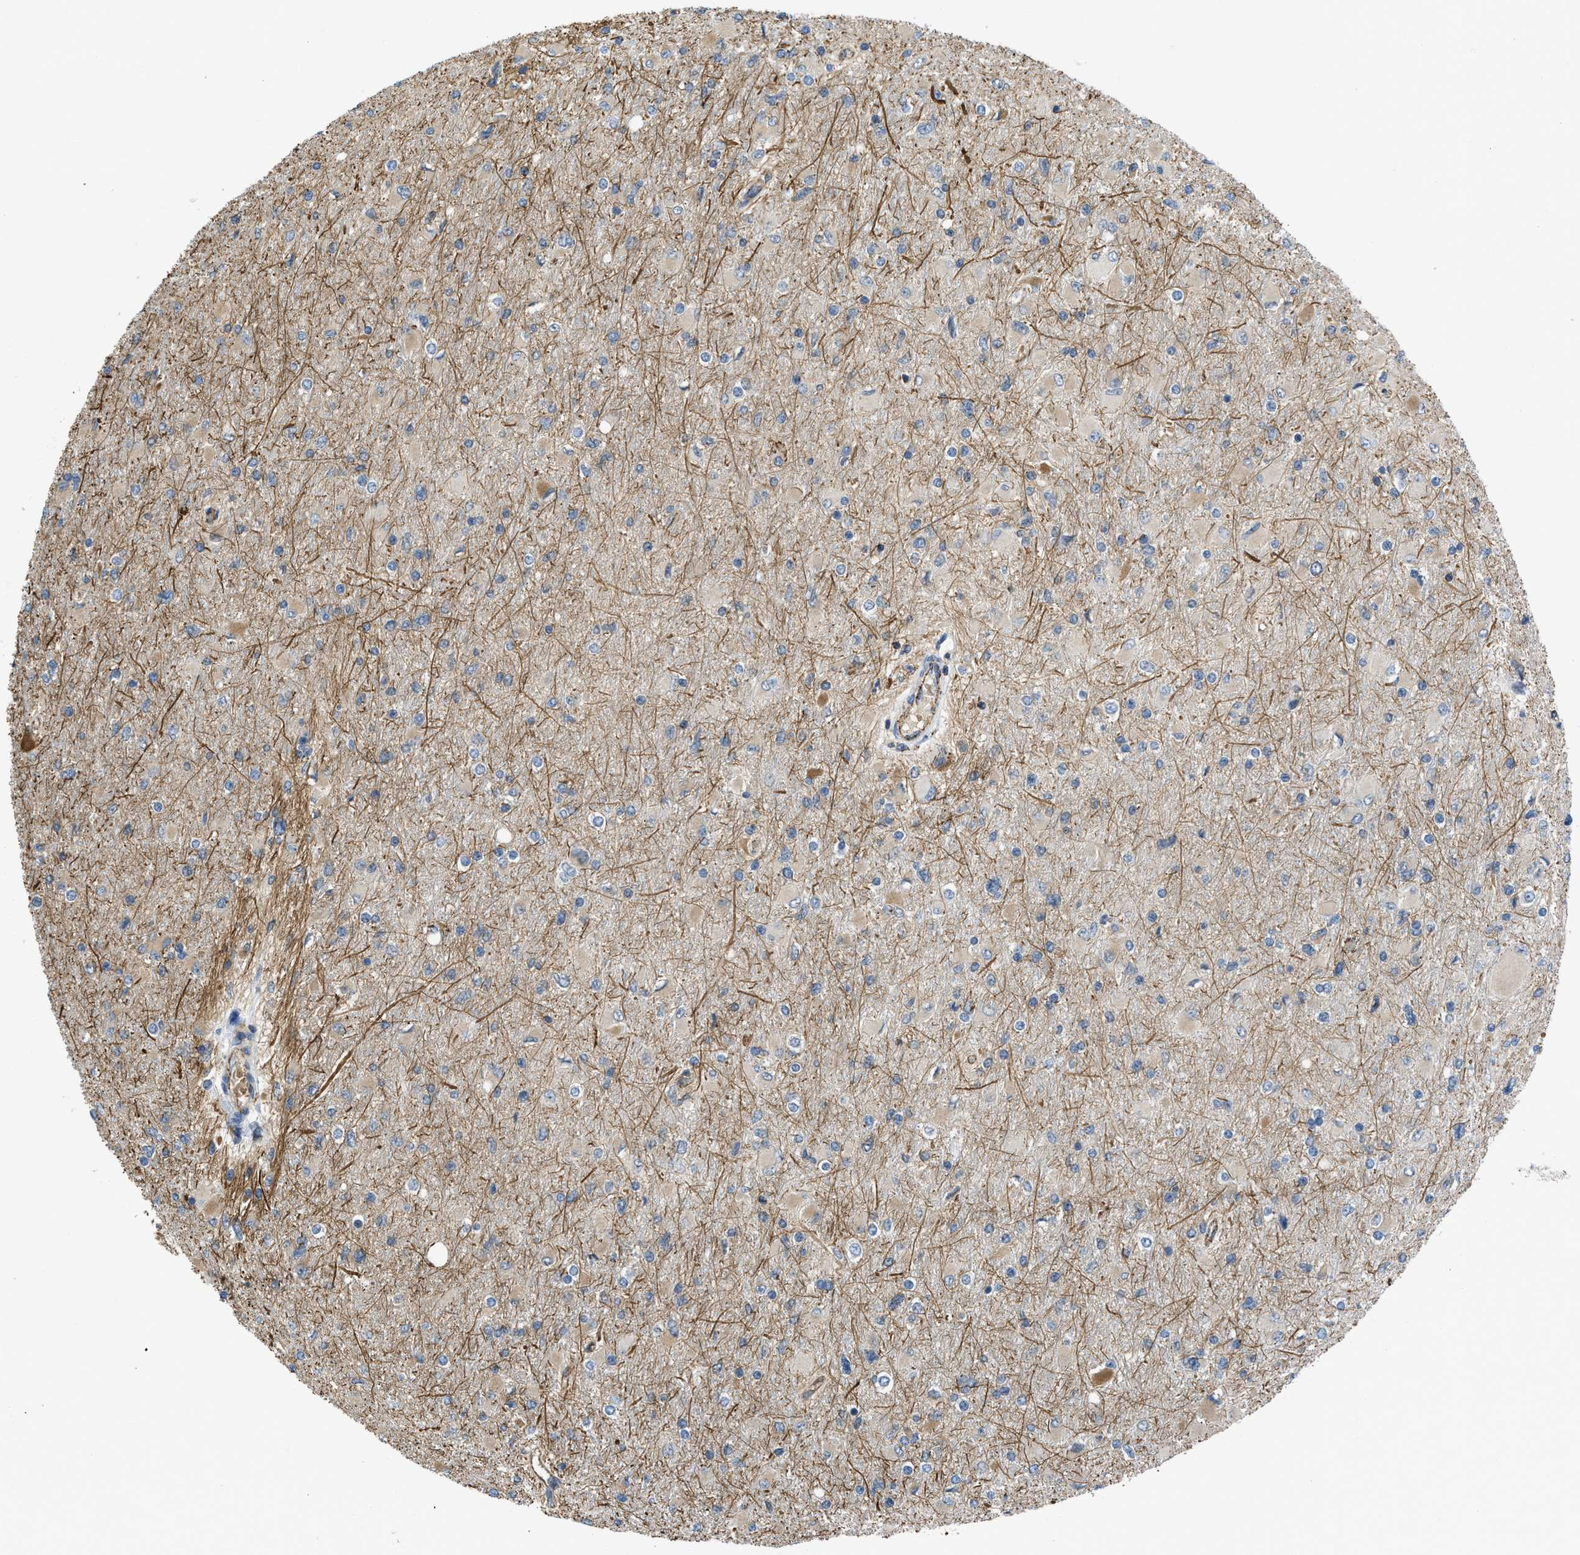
{"staining": {"intensity": "weak", "quantity": "<25%", "location": "cytoplasmic/membranous"}, "tissue": "glioma", "cell_type": "Tumor cells", "image_type": "cancer", "snomed": [{"axis": "morphology", "description": "Glioma, malignant, High grade"}, {"axis": "topography", "description": "Cerebral cortex"}], "caption": "Immunohistochemical staining of human malignant glioma (high-grade) shows no significant positivity in tumor cells. (Brightfield microscopy of DAB (3,3'-diaminobenzidine) immunohistochemistry (IHC) at high magnification).", "gene": "GPATCH2L", "patient": {"sex": "female", "age": 36}}